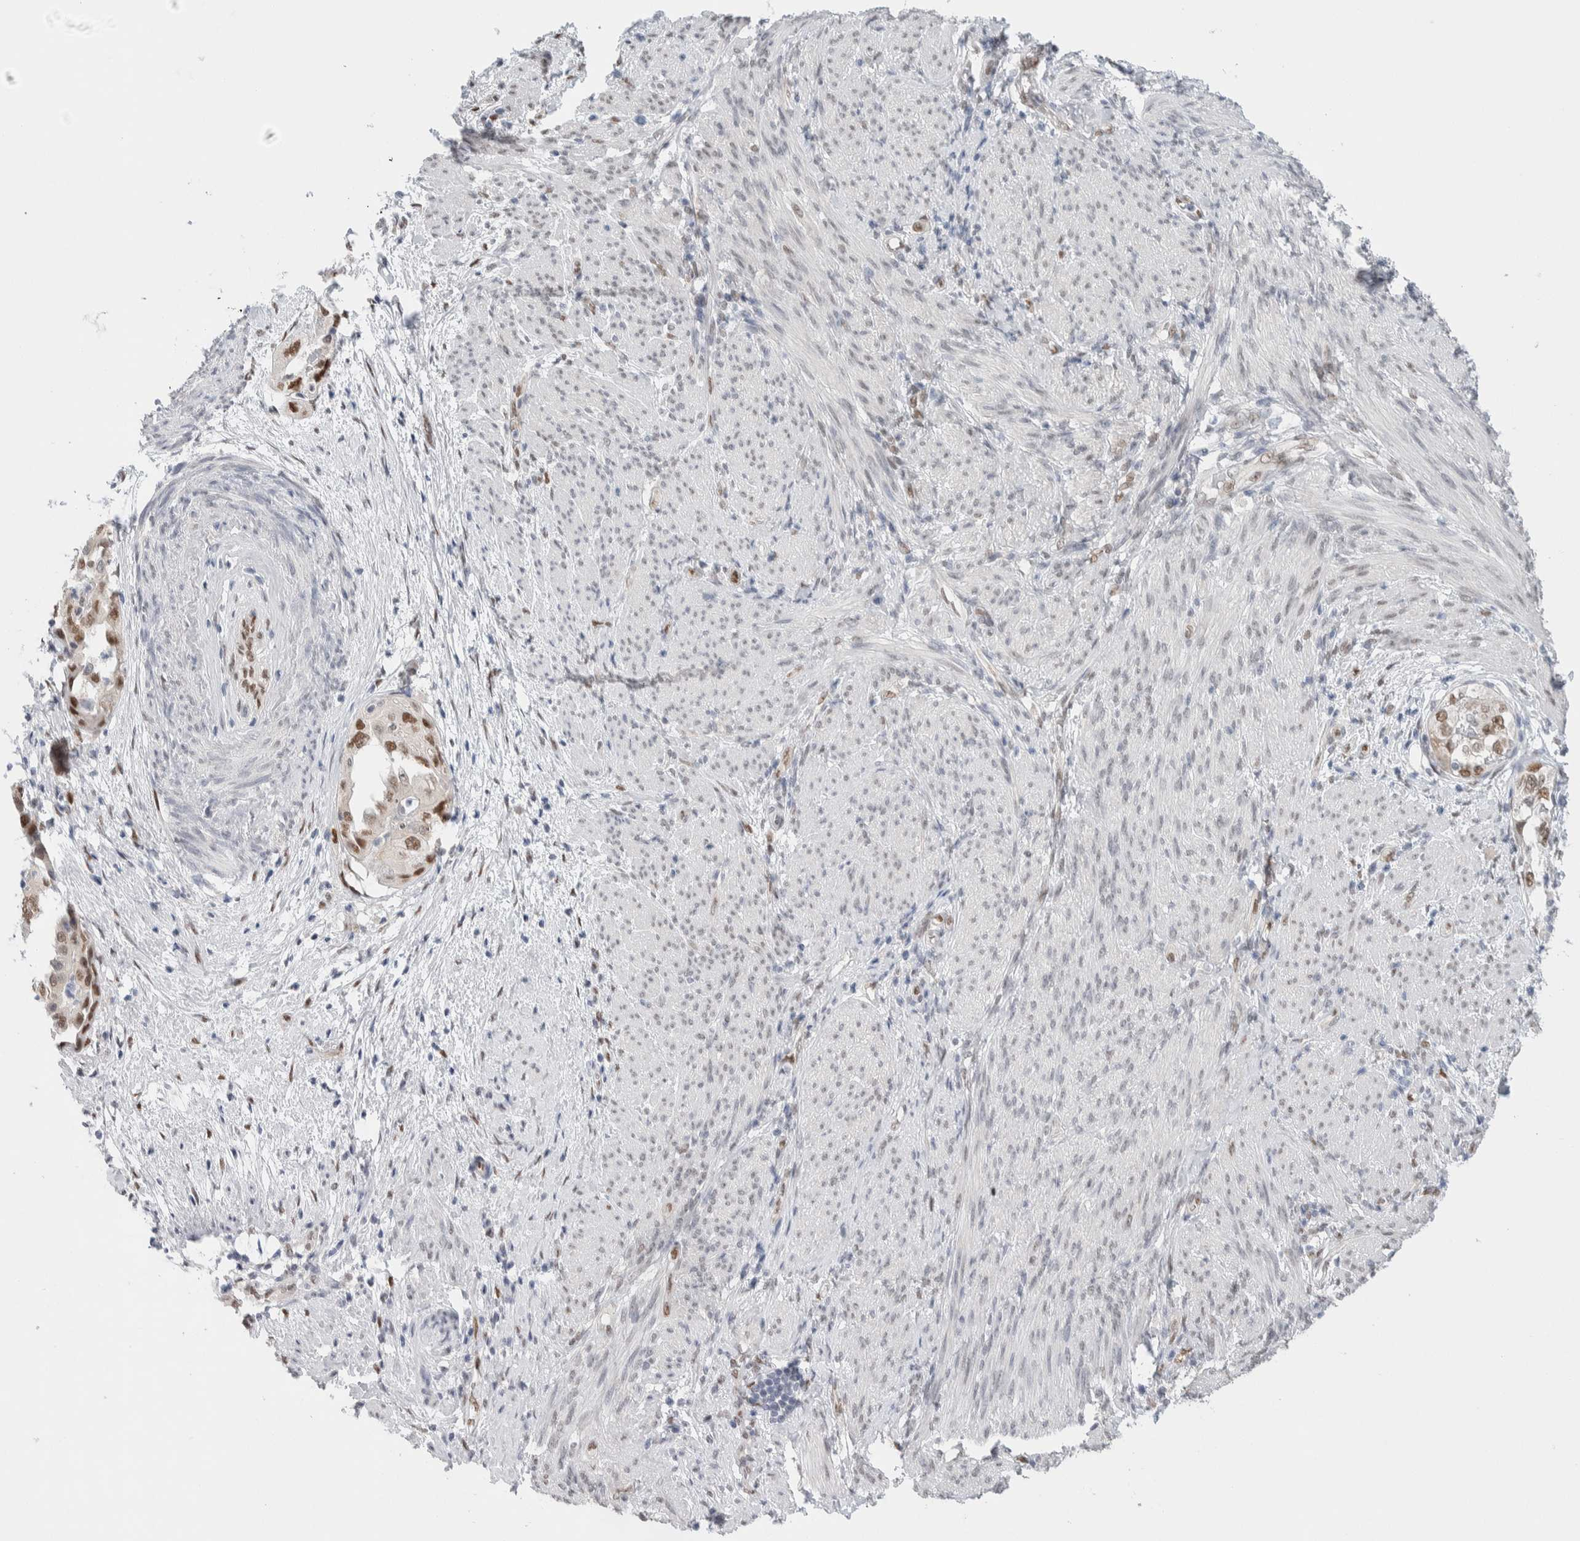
{"staining": {"intensity": "moderate", "quantity": ">75%", "location": "nuclear"}, "tissue": "endometrial cancer", "cell_type": "Tumor cells", "image_type": "cancer", "snomed": [{"axis": "morphology", "description": "Adenocarcinoma, NOS"}, {"axis": "topography", "description": "Endometrium"}], "caption": "Moderate nuclear staining for a protein is appreciated in about >75% of tumor cells of adenocarcinoma (endometrial) using immunohistochemistry.", "gene": "PRMT1", "patient": {"sex": "female", "age": 85}}